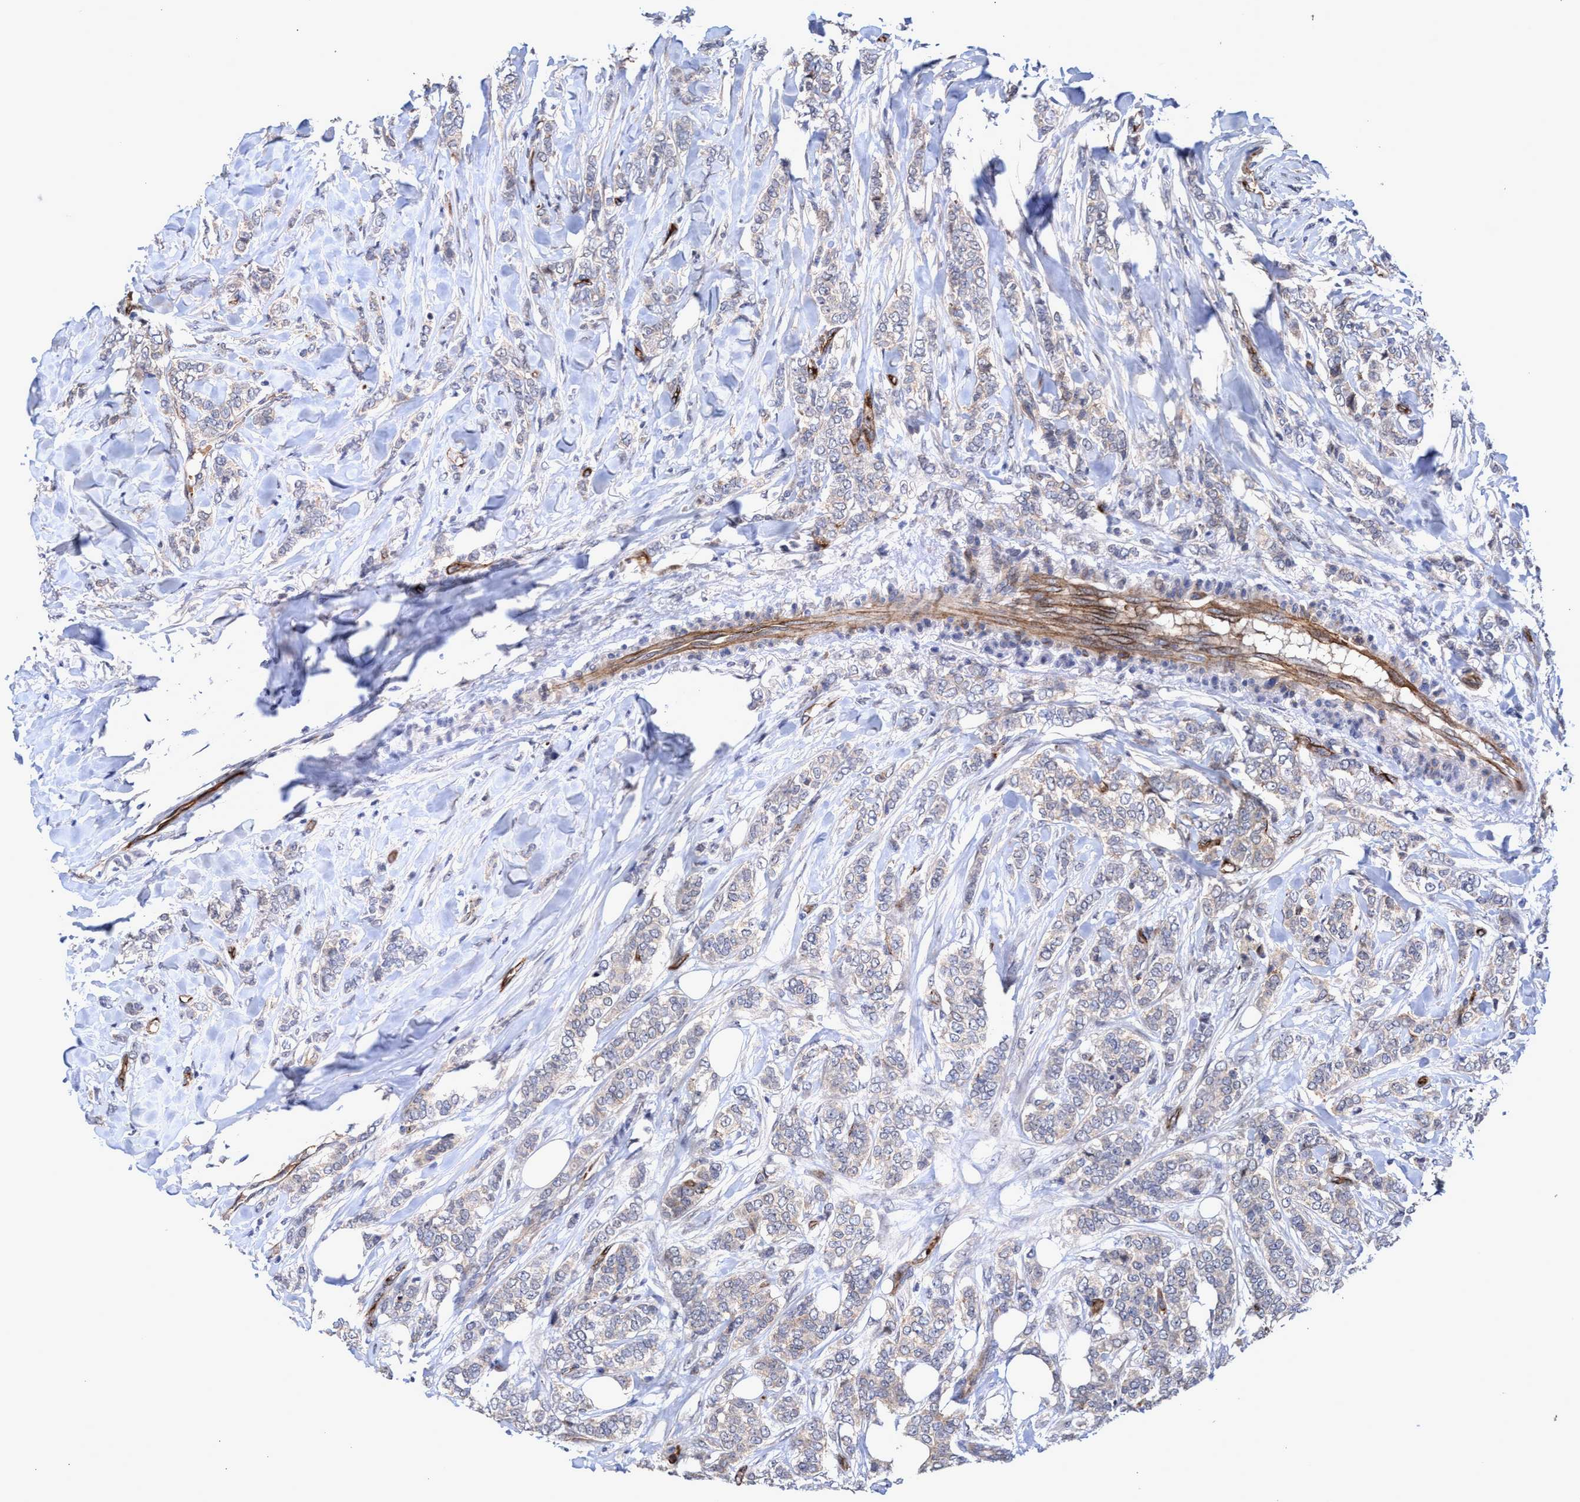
{"staining": {"intensity": "negative", "quantity": "none", "location": "none"}, "tissue": "breast cancer", "cell_type": "Tumor cells", "image_type": "cancer", "snomed": [{"axis": "morphology", "description": "Lobular carcinoma"}, {"axis": "topography", "description": "Skin"}, {"axis": "topography", "description": "Breast"}], "caption": "Immunohistochemistry (IHC) micrograph of breast cancer (lobular carcinoma) stained for a protein (brown), which reveals no staining in tumor cells.", "gene": "ZNF750", "patient": {"sex": "female", "age": 46}}